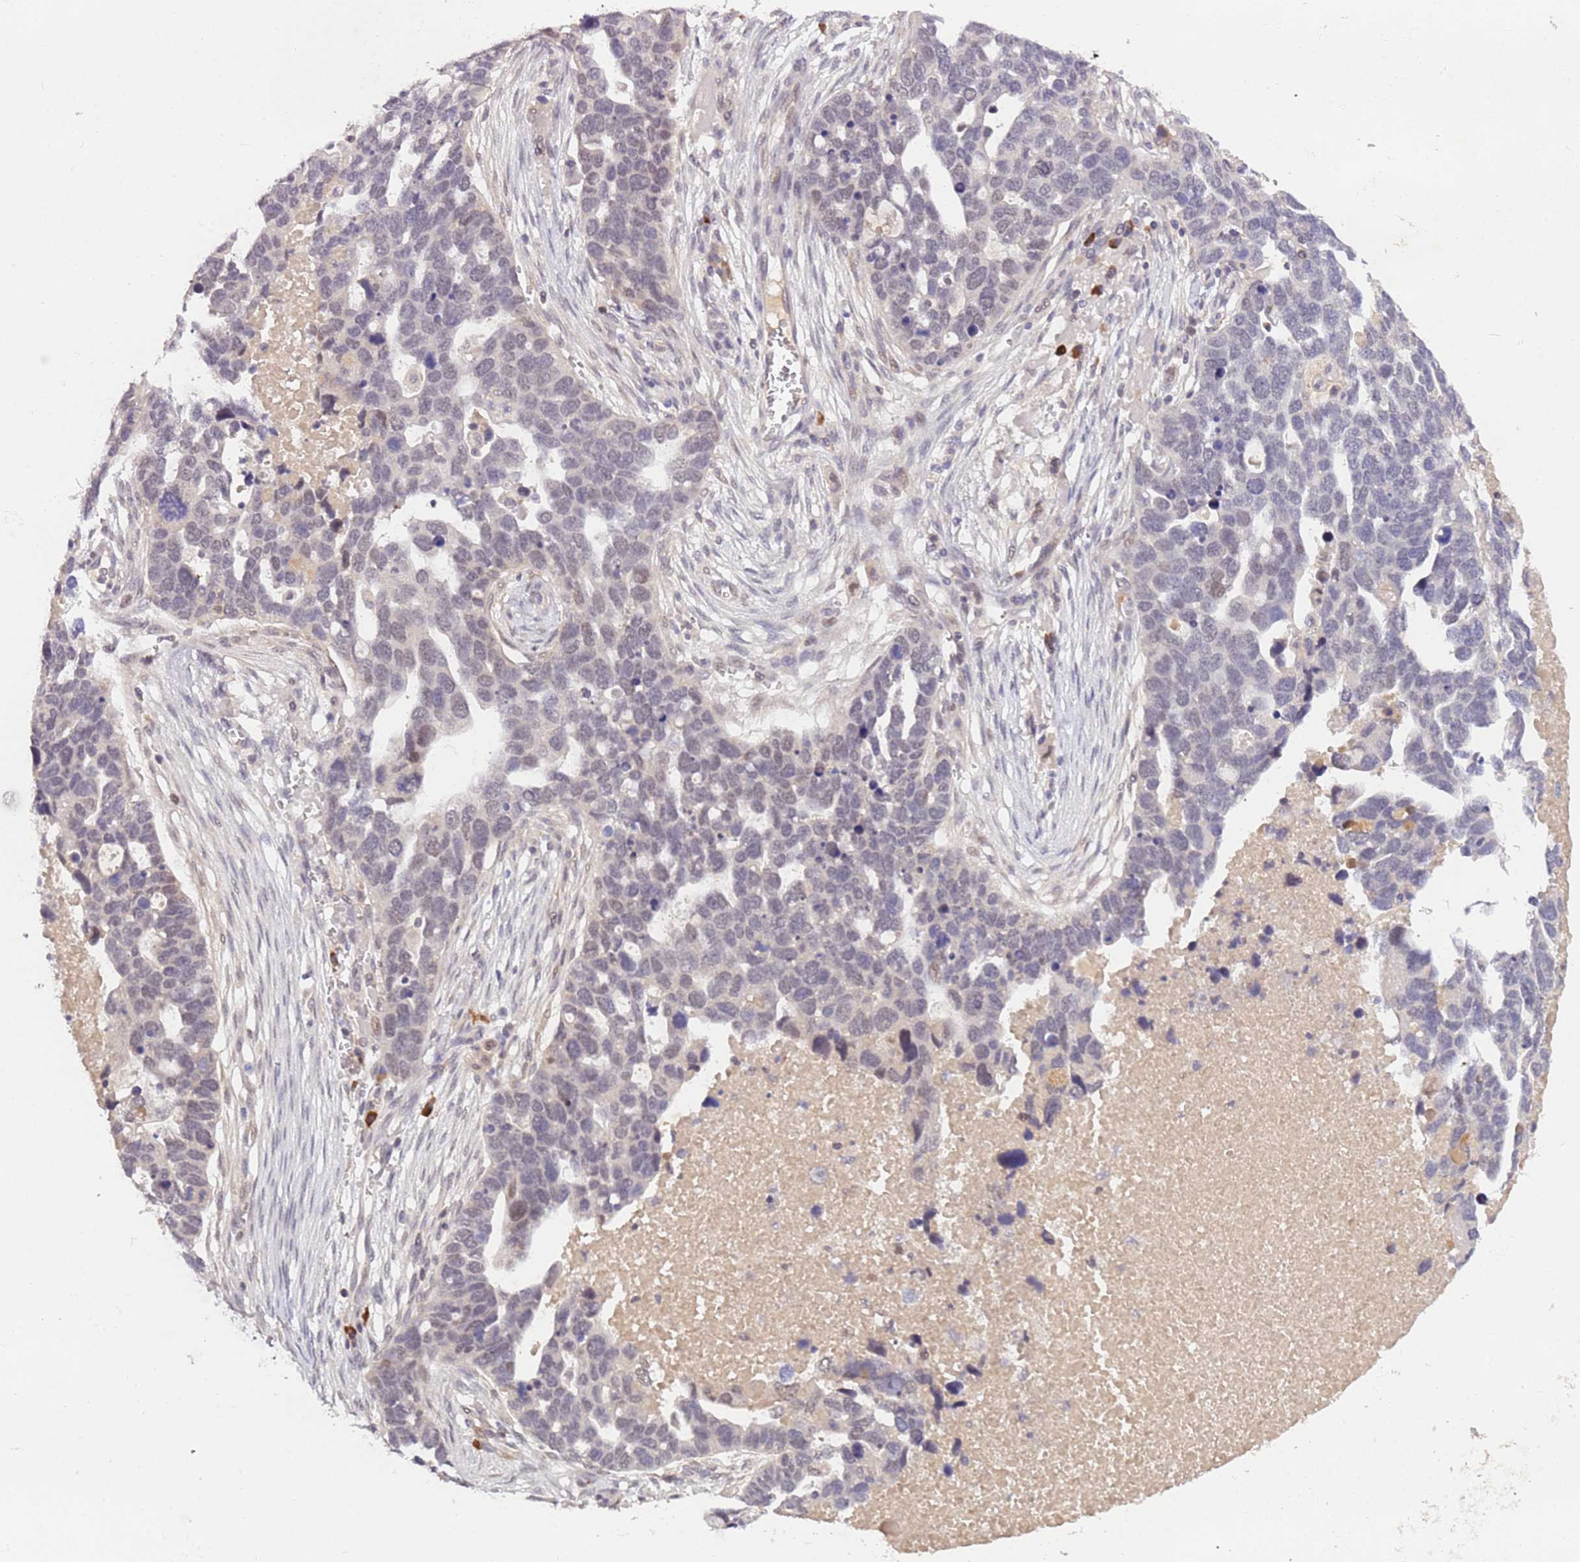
{"staining": {"intensity": "weak", "quantity": "<25%", "location": "nuclear"}, "tissue": "ovarian cancer", "cell_type": "Tumor cells", "image_type": "cancer", "snomed": [{"axis": "morphology", "description": "Cystadenocarcinoma, serous, NOS"}, {"axis": "topography", "description": "Ovary"}], "caption": "The IHC image has no significant expression in tumor cells of ovarian cancer tissue.", "gene": "MAGEF1", "patient": {"sex": "female", "age": 54}}